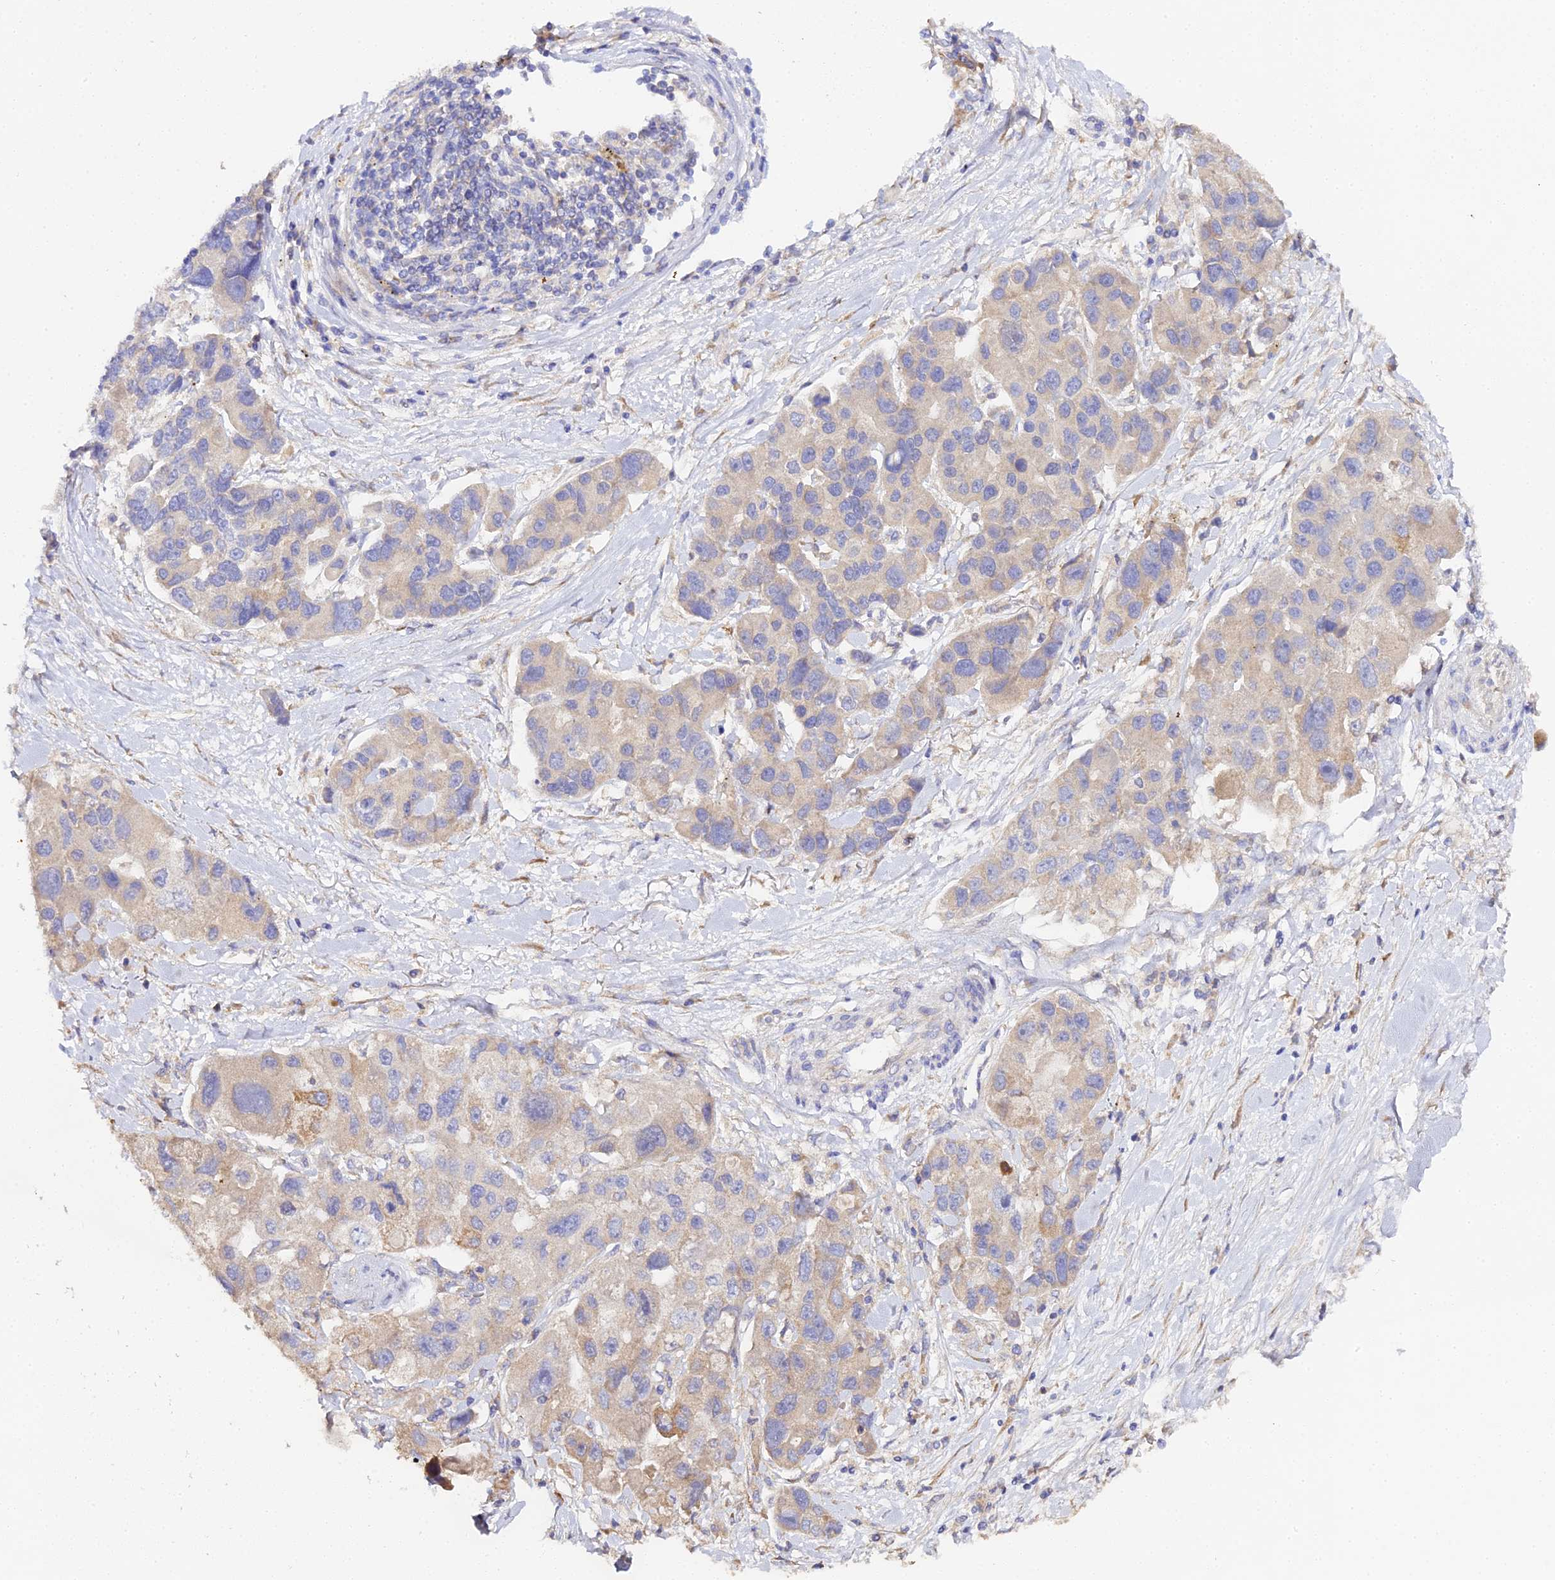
{"staining": {"intensity": "weak", "quantity": "25%-75%", "location": "cytoplasmic/membranous"}, "tissue": "lung cancer", "cell_type": "Tumor cells", "image_type": "cancer", "snomed": [{"axis": "morphology", "description": "Adenocarcinoma, NOS"}, {"axis": "topography", "description": "Lung"}], "caption": "Brown immunohistochemical staining in lung cancer (adenocarcinoma) exhibits weak cytoplasmic/membranous staining in about 25%-75% of tumor cells. (DAB (3,3'-diaminobenzidine) = brown stain, brightfield microscopy at high magnification).", "gene": "SCX", "patient": {"sex": "female", "age": 54}}